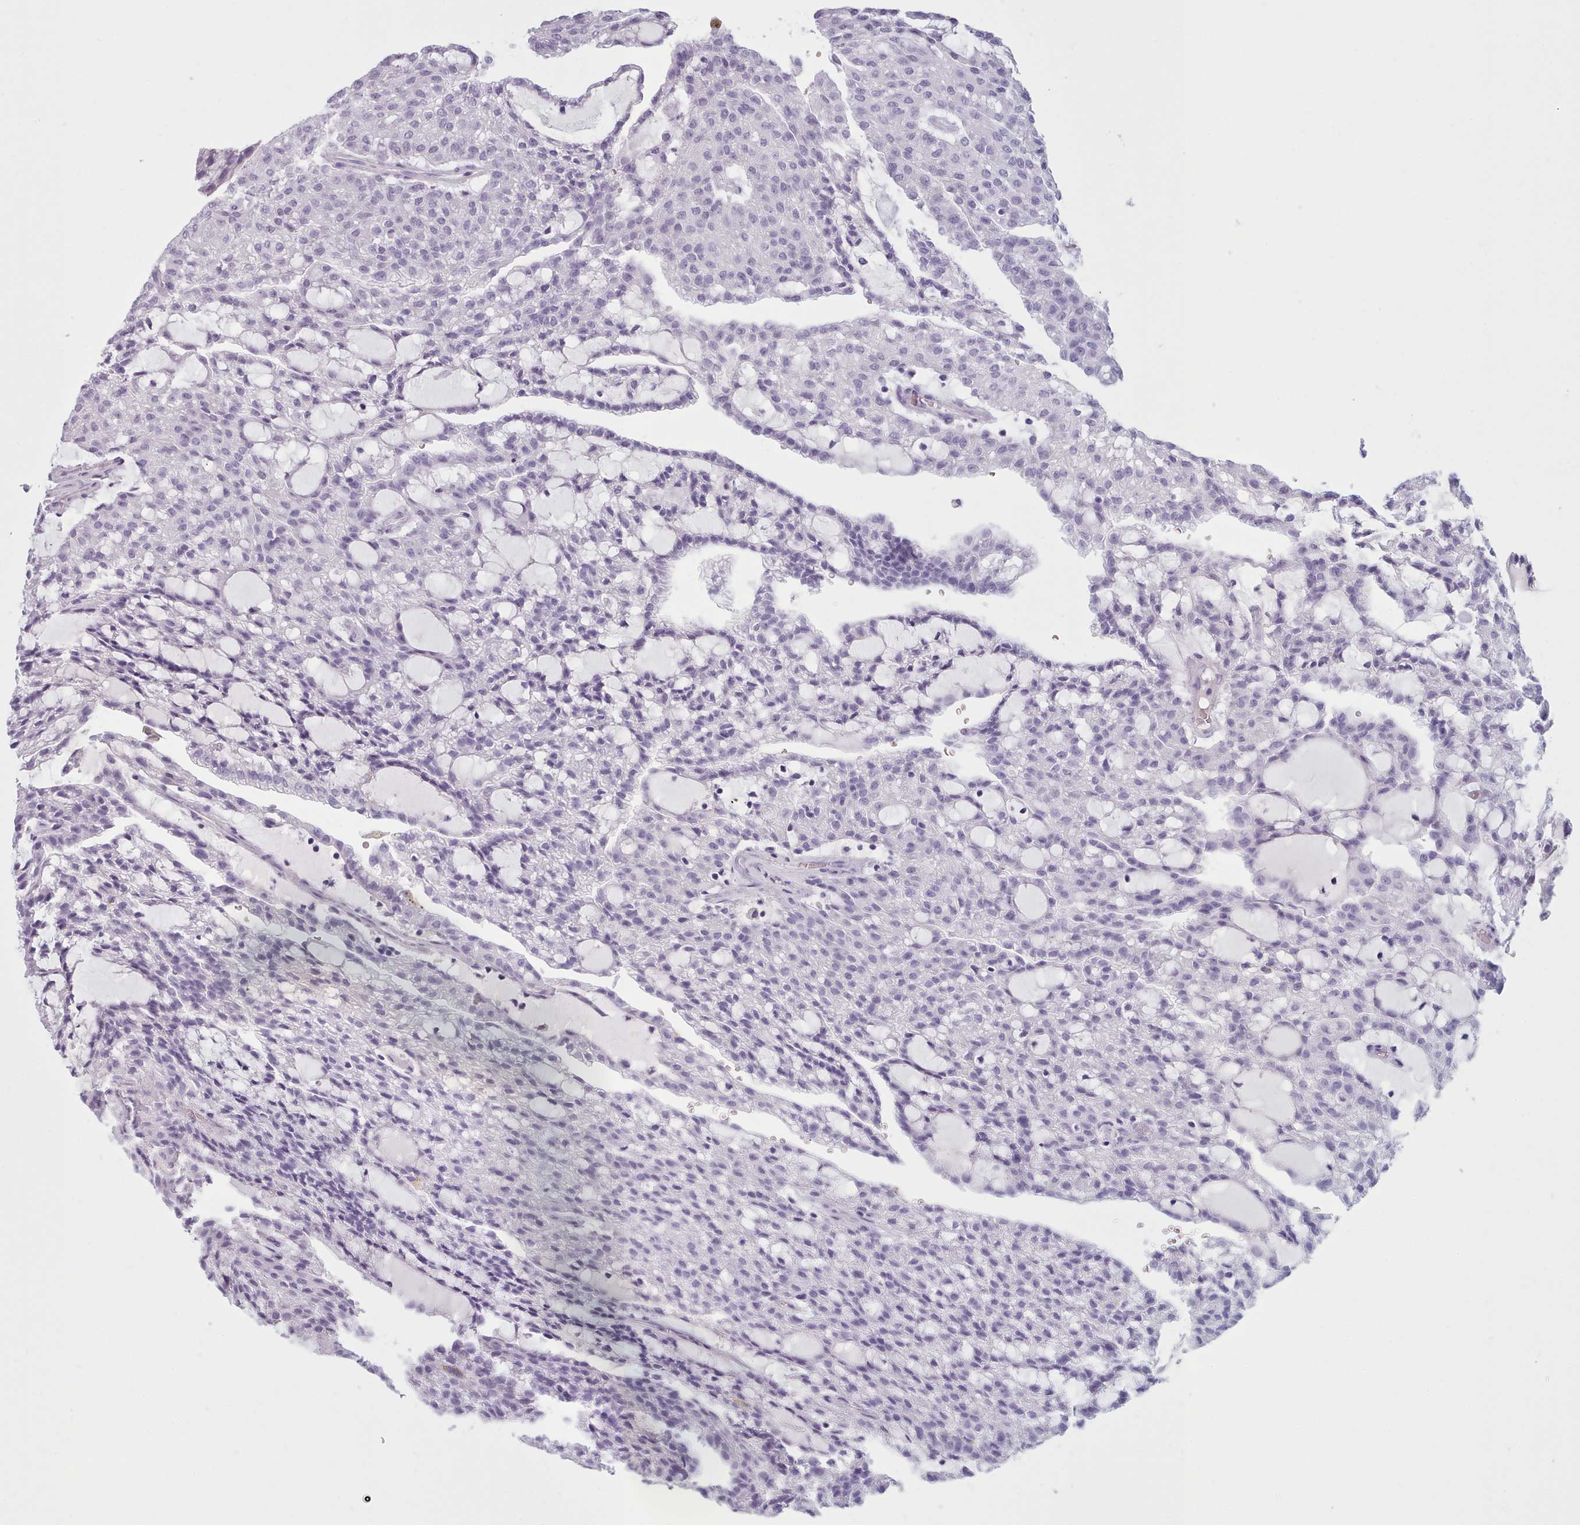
{"staining": {"intensity": "negative", "quantity": "none", "location": "none"}, "tissue": "renal cancer", "cell_type": "Tumor cells", "image_type": "cancer", "snomed": [{"axis": "morphology", "description": "Adenocarcinoma, NOS"}, {"axis": "topography", "description": "Kidney"}], "caption": "The micrograph shows no significant staining in tumor cells of adenocarcinoma (renal).", "gene": "ZNF43", "patient": {"sex": "male", "age": 63}}